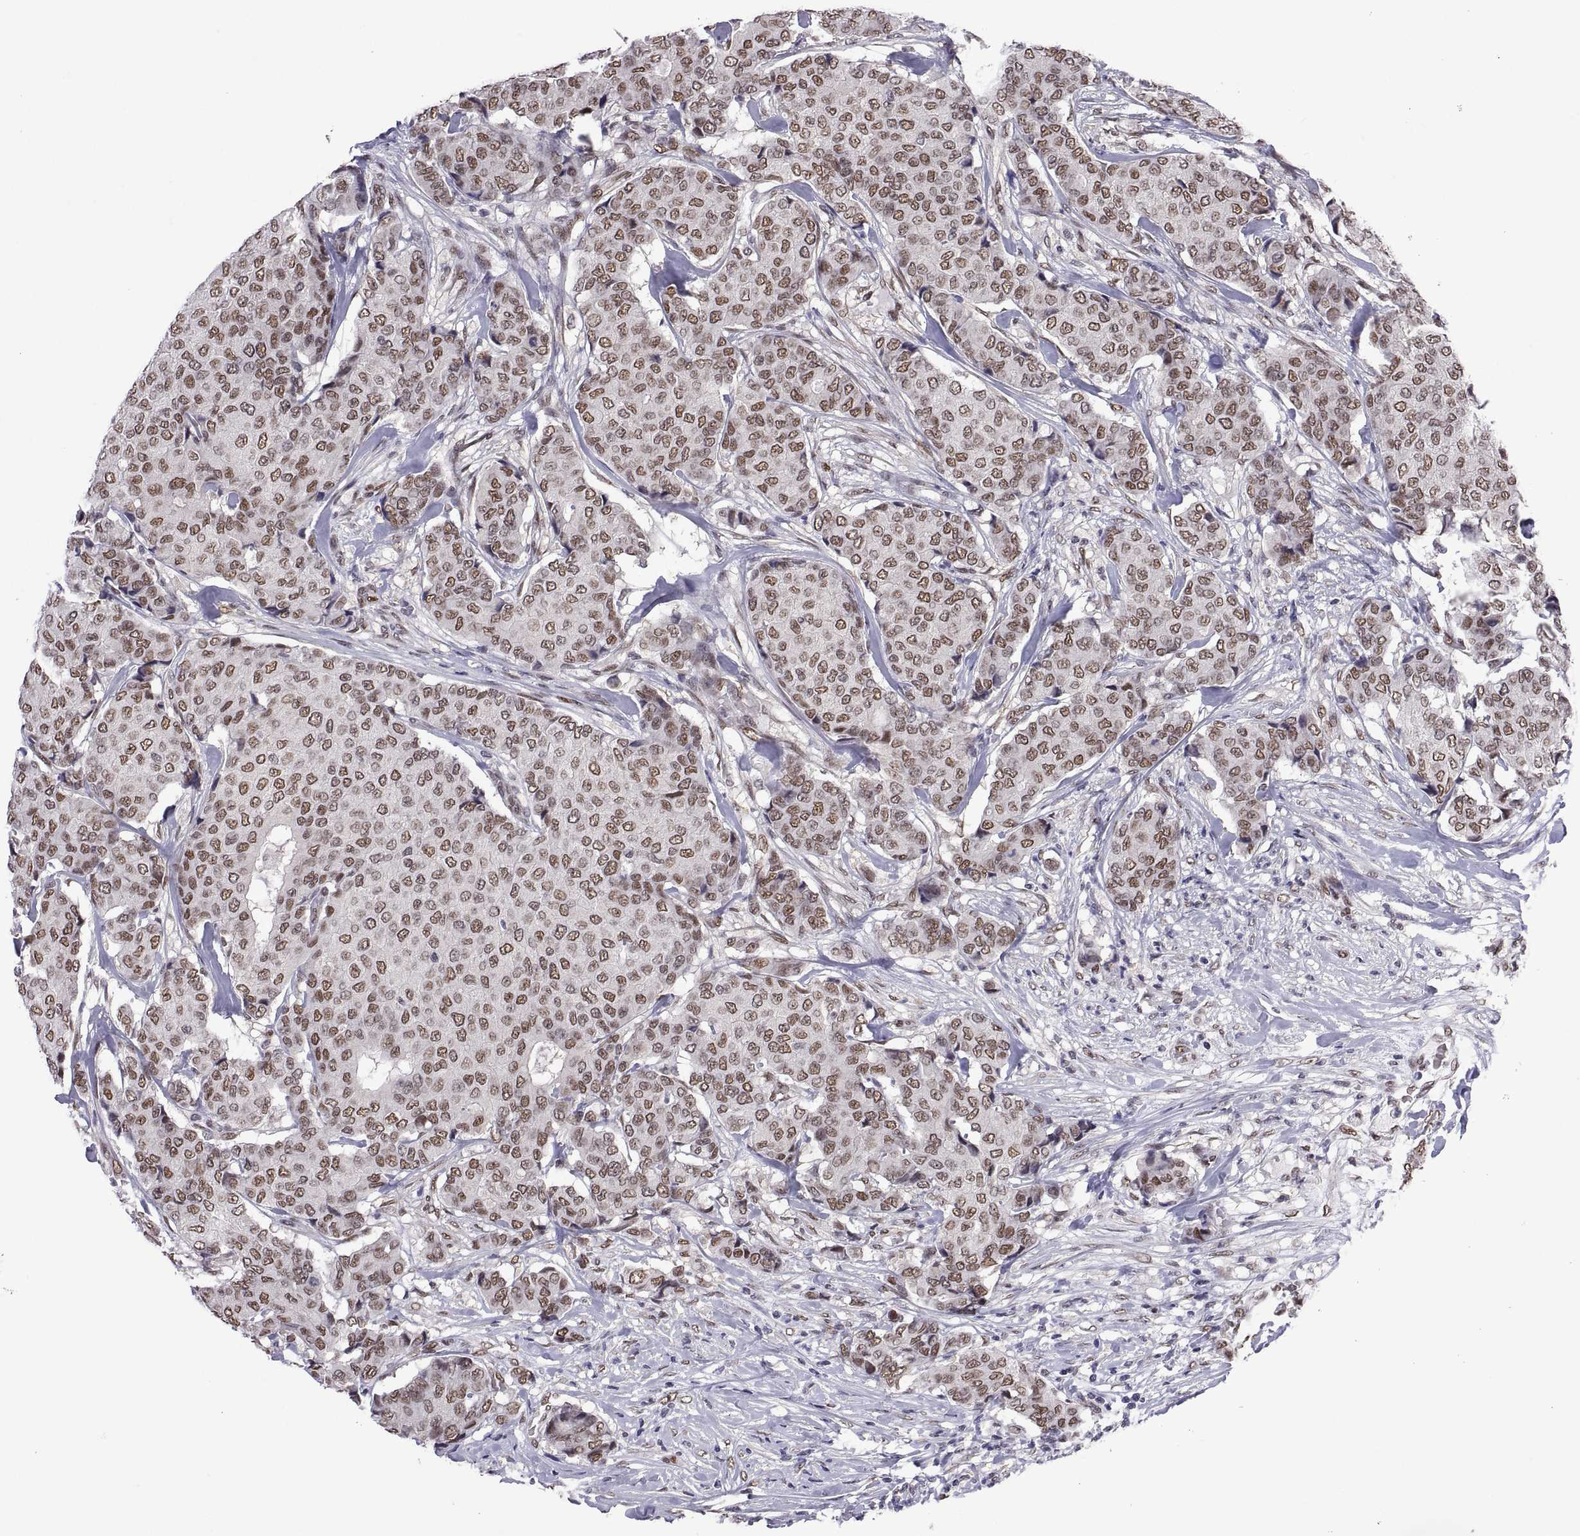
{"staining": {"intensity": "moderate", "quantity": ">75%", "location": "nuclear"}, "tissue": "breast cancer", "cell_type": "Tumor cells", "image_type": "cancer", "snomed": [{"axis": "morphology", "description": "Duct carcinoma"}, {"axis": "topography", "description": "Breast"}], "caption": "A brown stain highlights moderate nuclear staining of a protein in human breast intraductal carcinoma tumor cells.", "gene": "NR4A1", "patient": {"sex": "female", "age": 75}}